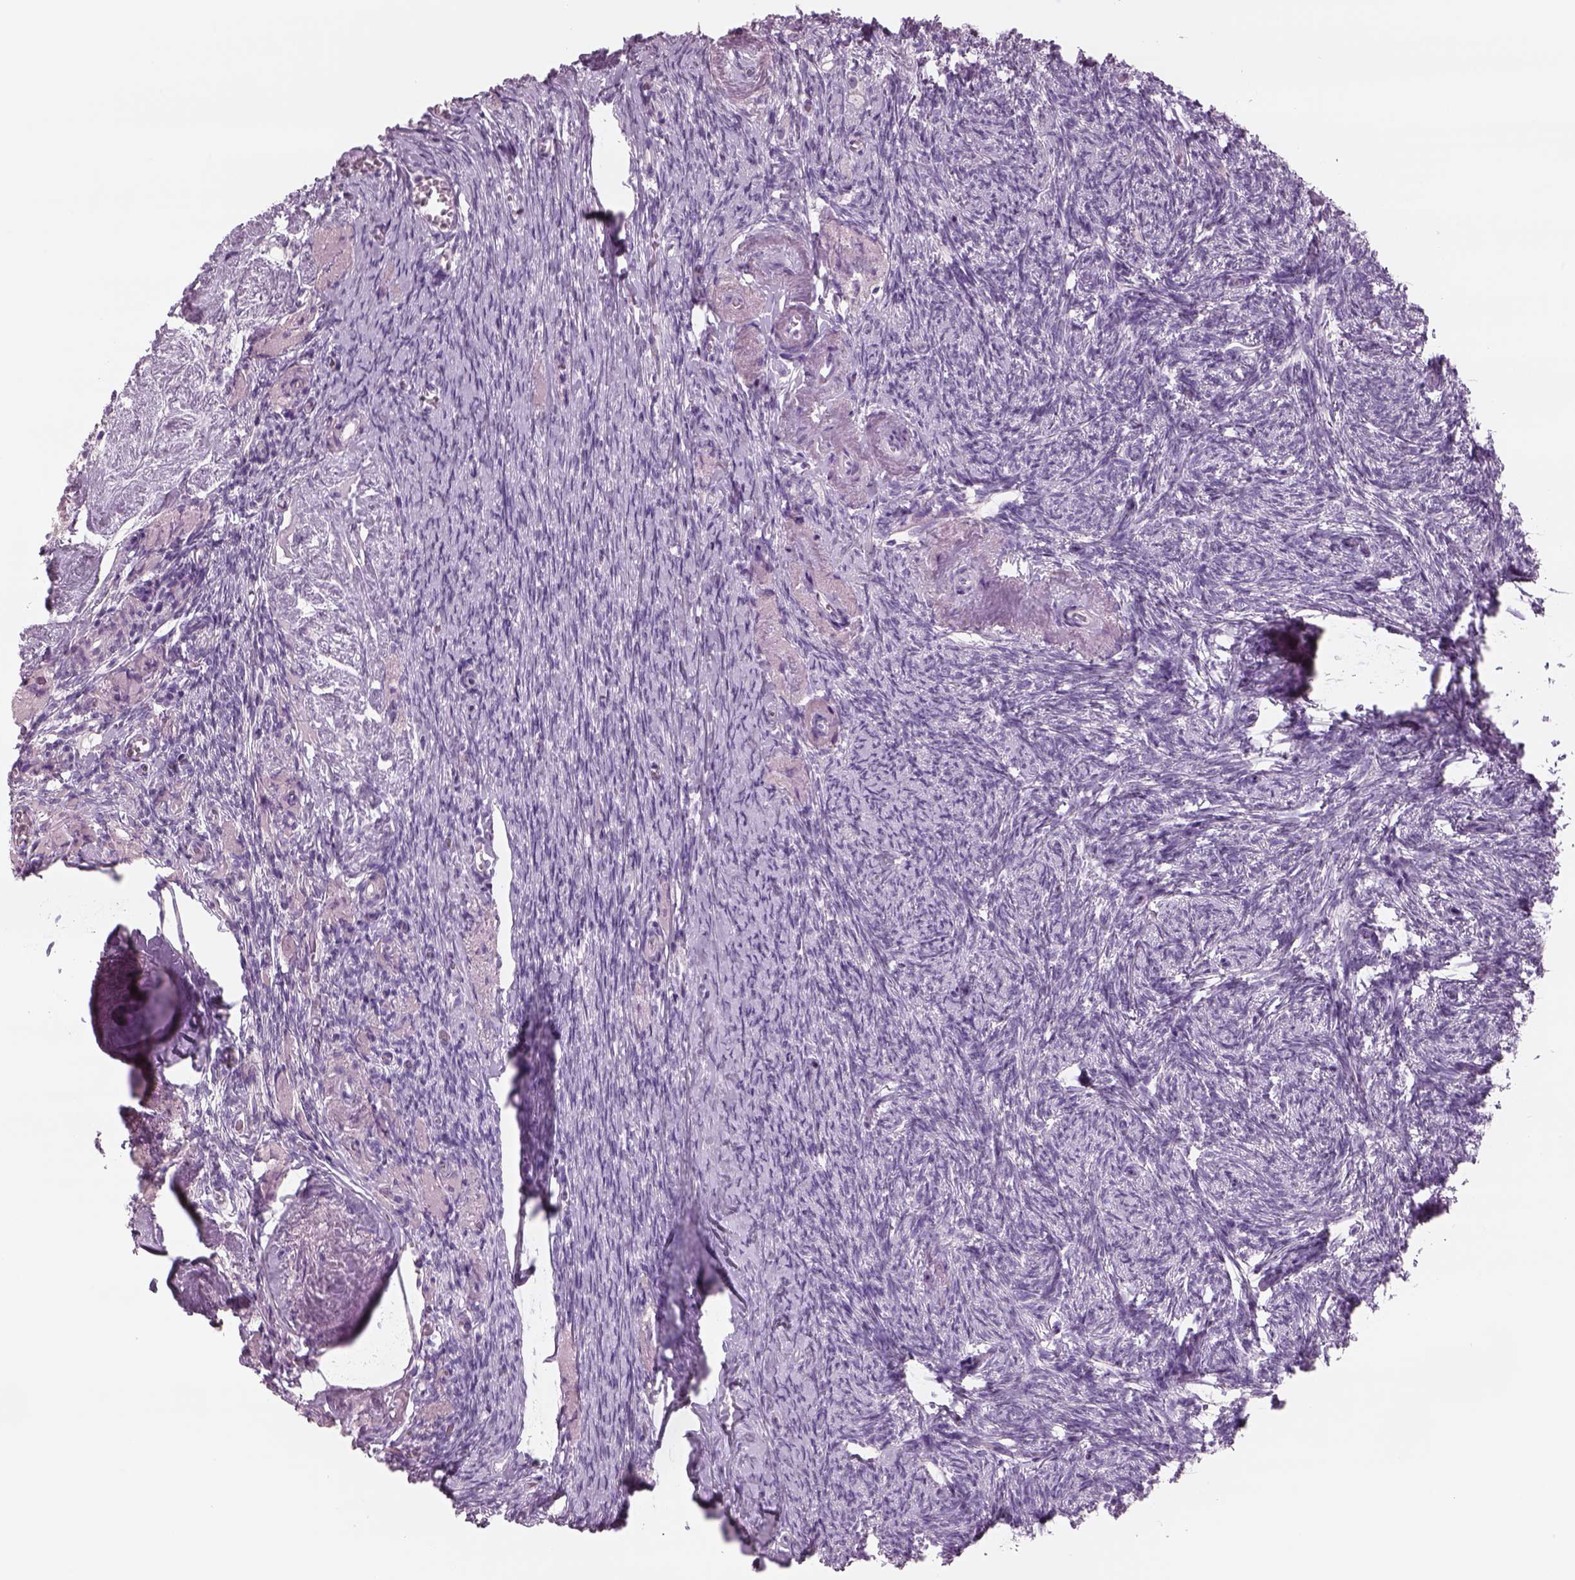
{"staining": {"intensity": "negative", "quantity": "none", "location": "none"}, "tissue": "ovary", "cell_type": "Ovarian stroma cells", "image_type": "normal", "snomed": [{"axis": "morphology", "description": "Normal tissue, NOS"}, {"axis": "topography", "description": "Ovary"}], "caption": "DAB immunohistochemical staining of normal ovary reveals no significant staining in ovarian stroma cells. Nuclei are stained in blue.", "gene": "RHO", "patient": {"sex": "female", "age": 72}}